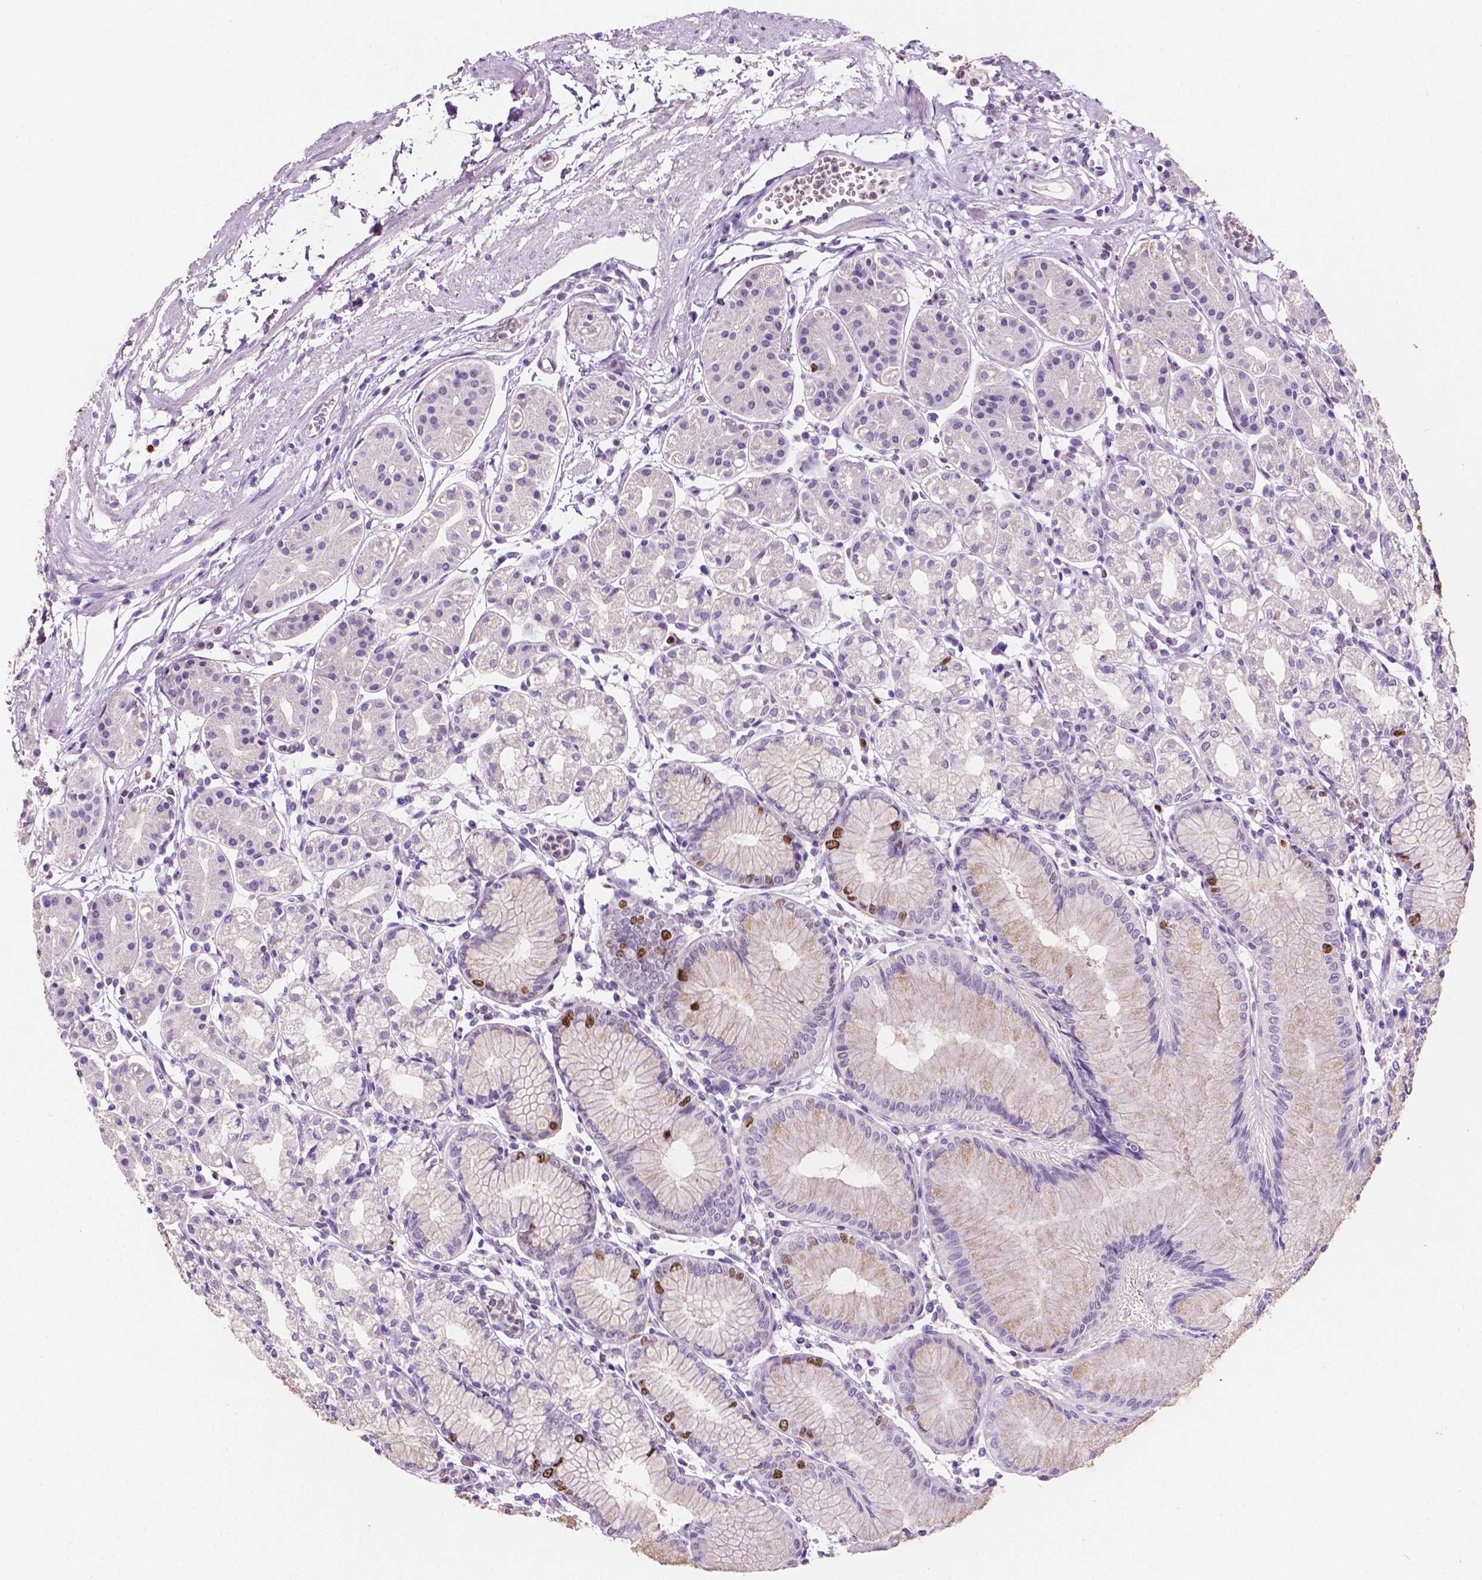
{"staining": {"intensity": "moderate", "quantity": "<25%", "location": "nuclear"}, "tissue": "stomach", "cell_type": "Glandular cells", "image_type": "normal", "snomed": [{"axis": "morphology", "description": "Normal tissue, NOS"}, {"axis": "topography", "description": "Skeletal muscle"}, {"axis": "topography", "description": "Stomach"}], "caption": "DAB (3,3'-diaminobenzidine) immunohistochemical staining of normal human stomach displays moderate nuclear protein expression in about <25% of glandular cells.", "gene": "SIAH2", "patient": {"sex": "female", "age": 57}}